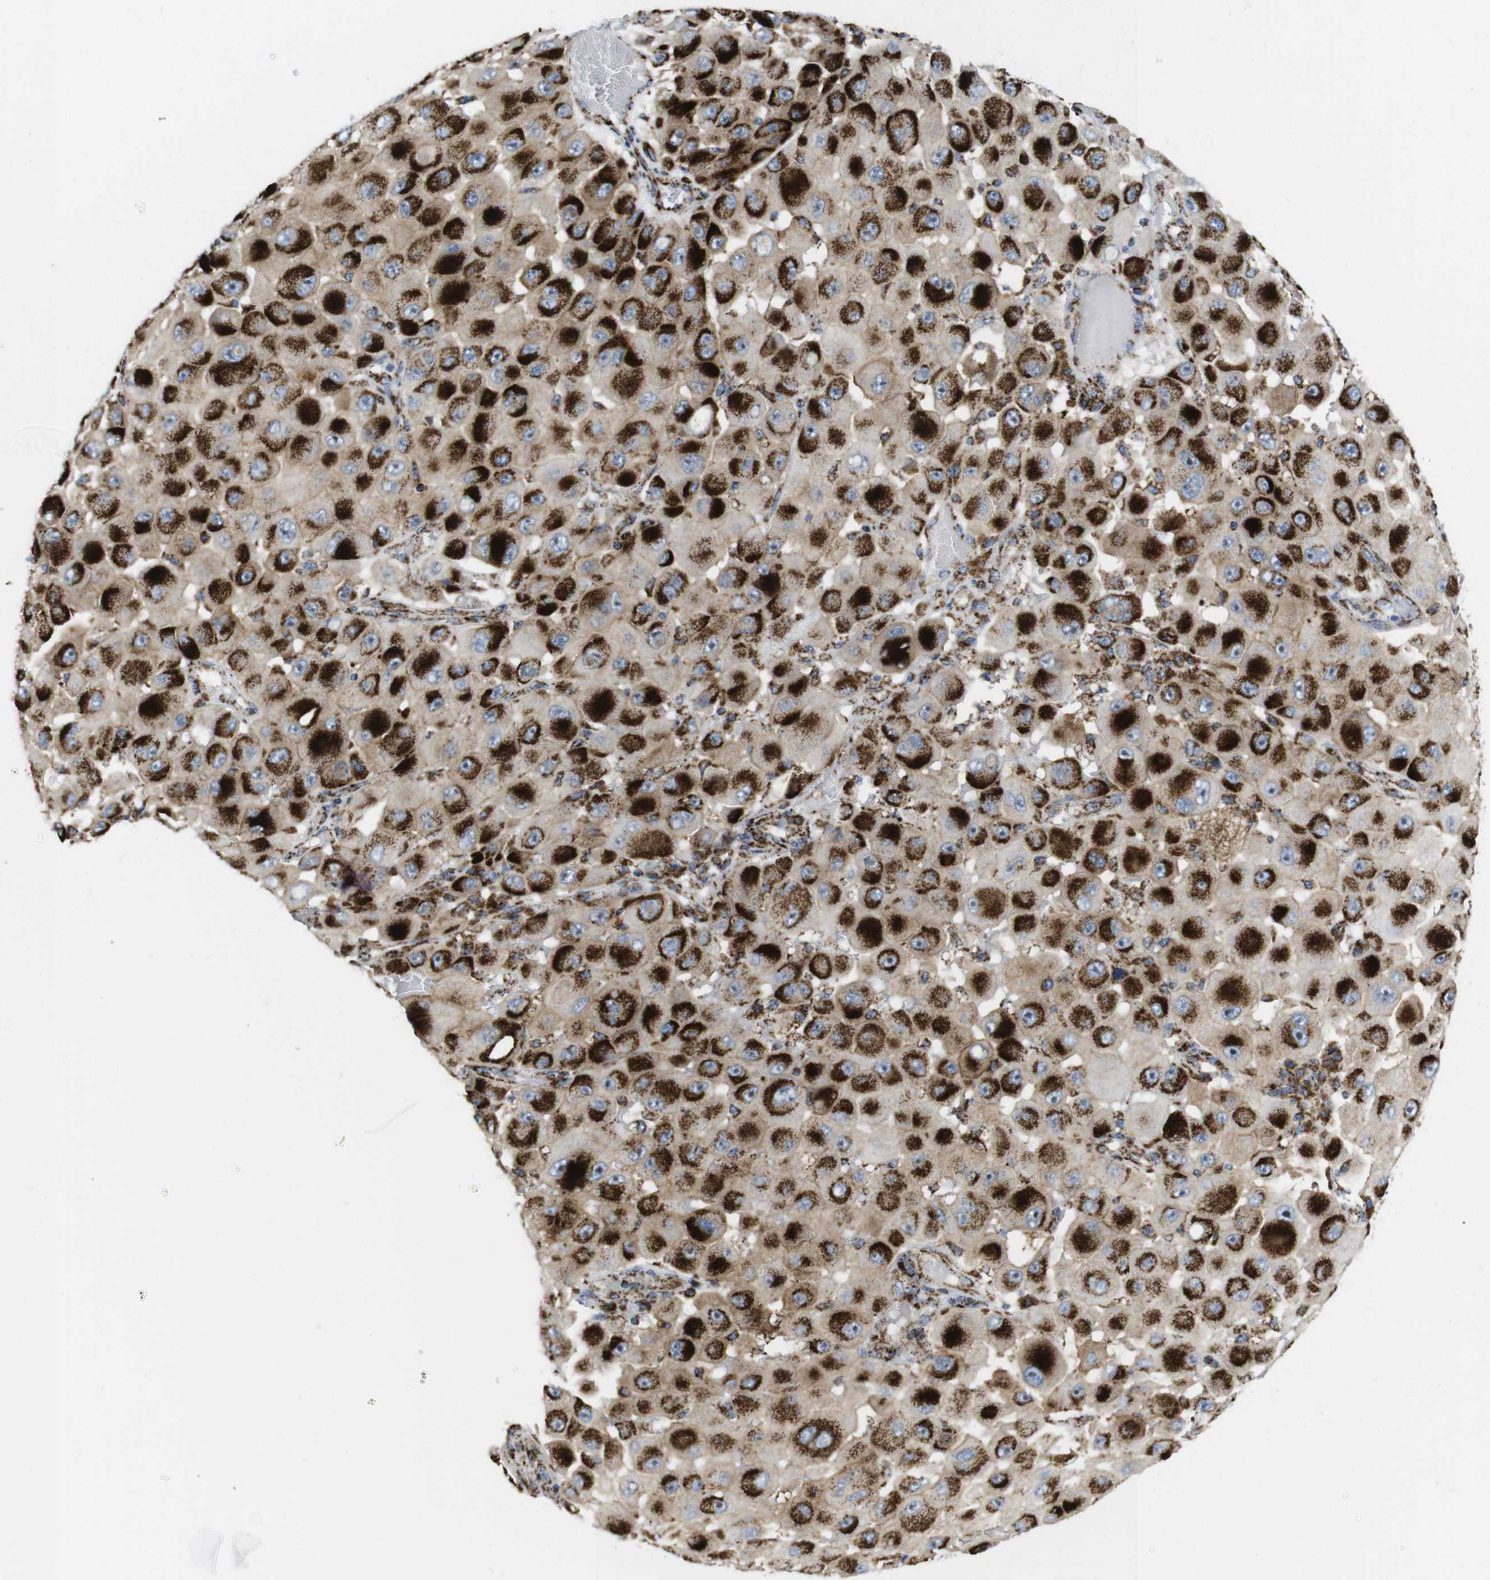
{"staining": {"intensity": "strong", "quantity": ">75%", "location": "cytoplasmic/membranous"}, "tissue": "melanoma", "cell_type": "Tumor cells", "image_type": "cancer", "snomed": [{"axis": "morphology", "description": "Malignant melanoma, NOS"}, {"axis": "topography", "description": "Skin"}], "caption": "This histopathology image shows malignant melanoma stained with IHC to label a protein in brown. The cytoplasmic/membranous of tumor cells show strong positivity for the protein. Nuclei are counter-stained blue.", "gene": "TMEM192", "patient": {"sex": "female", "age": 81}}